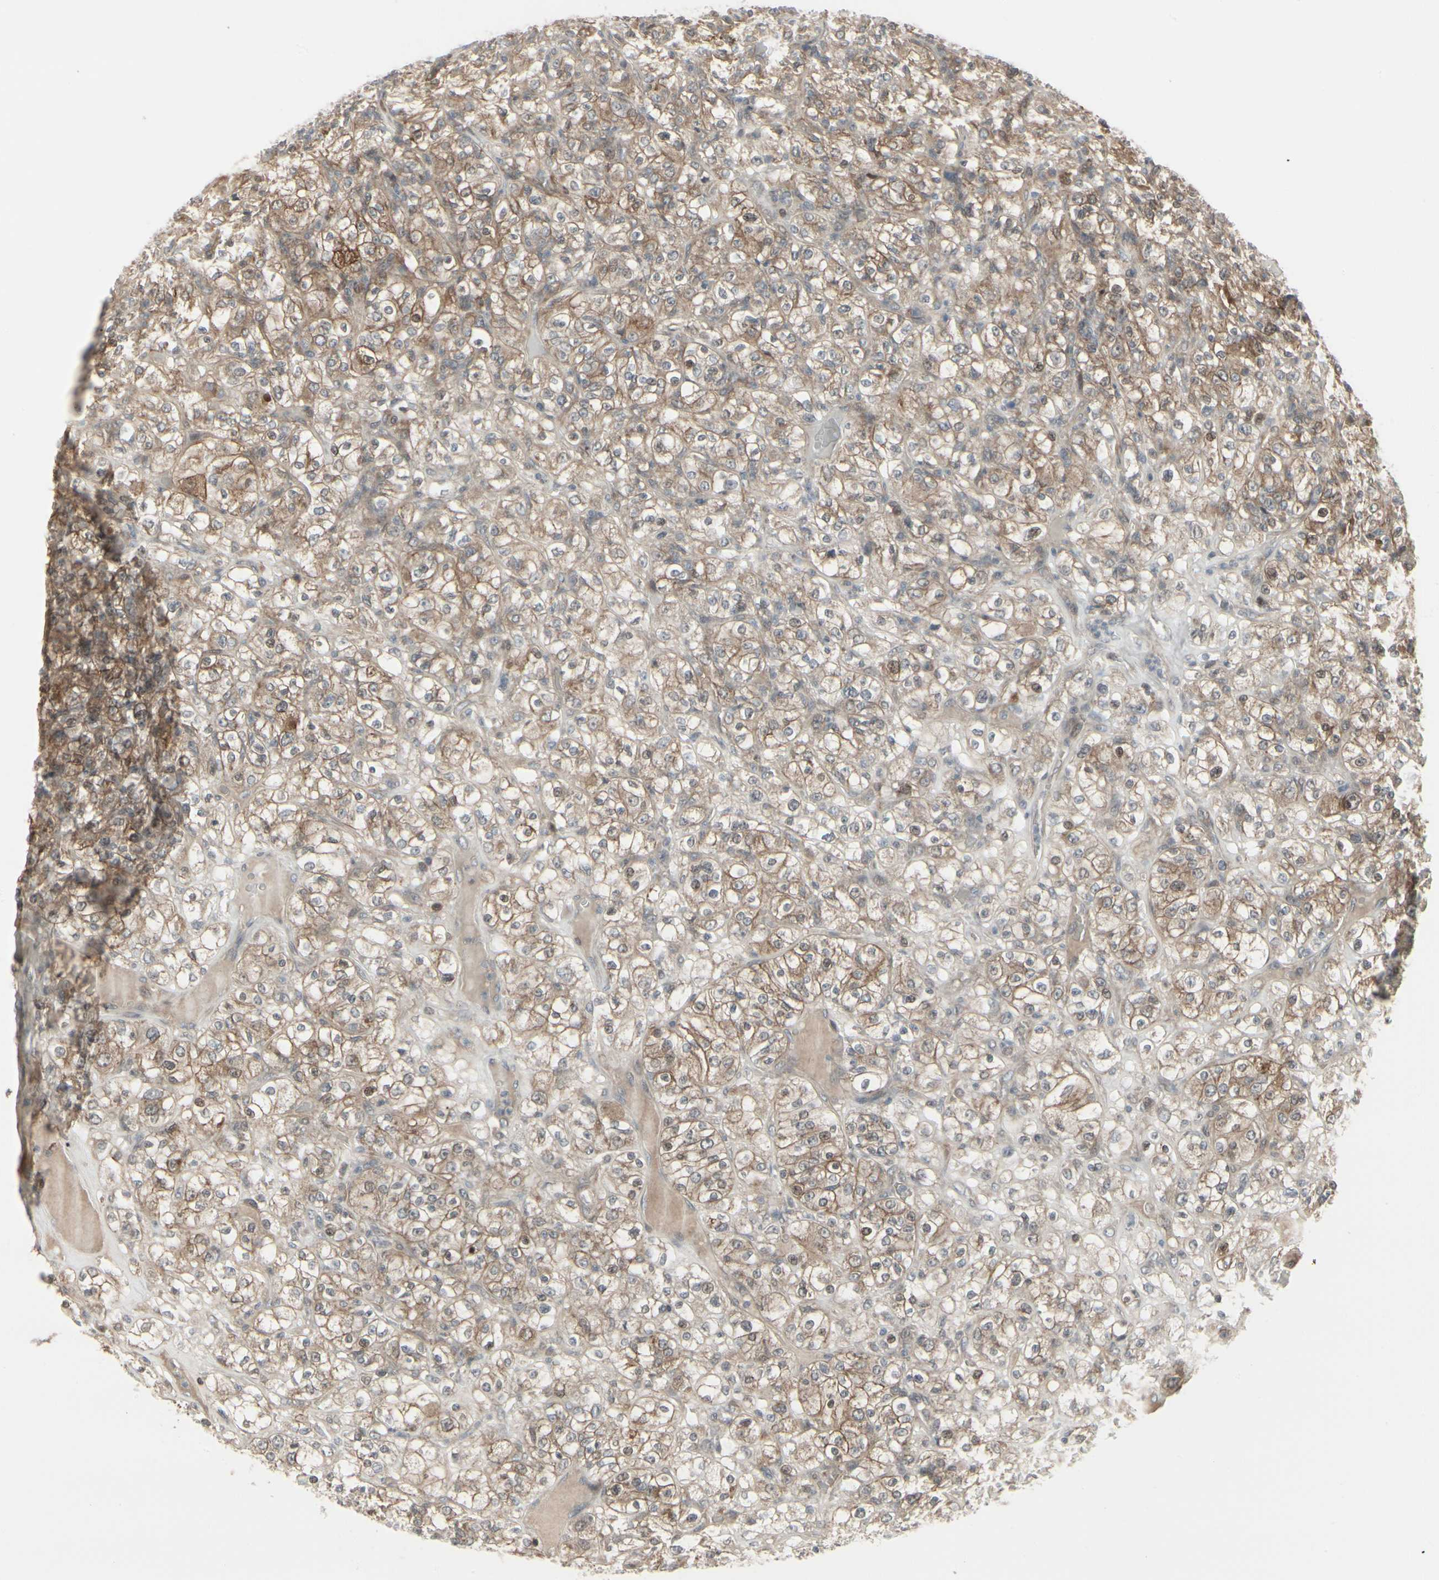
{"staining": {"intensity": "moderate", "quantity": ">75%", "location": "cytoplasmic/membranous"}, "tissue": "renal cancer", "cell_type": "Tumor cells", "image_type": "cancer", "snomed": [{"axis": "morphology", "description": "Normal tissue, NOS"}, {"axis": "morphology", "description": "Adenocarcinoma, NOS"}, {"axis": "topography", "description": "Kidney"}], "caption": "Human renal cancer (adenocarcinoma) stained for a protein (brown) shows moderate cytoplasmic/membranous positive expression in about >75% of tumor cells.", "gene": "IGFBP6", "patient": {"sex": "female", "age": 72}}